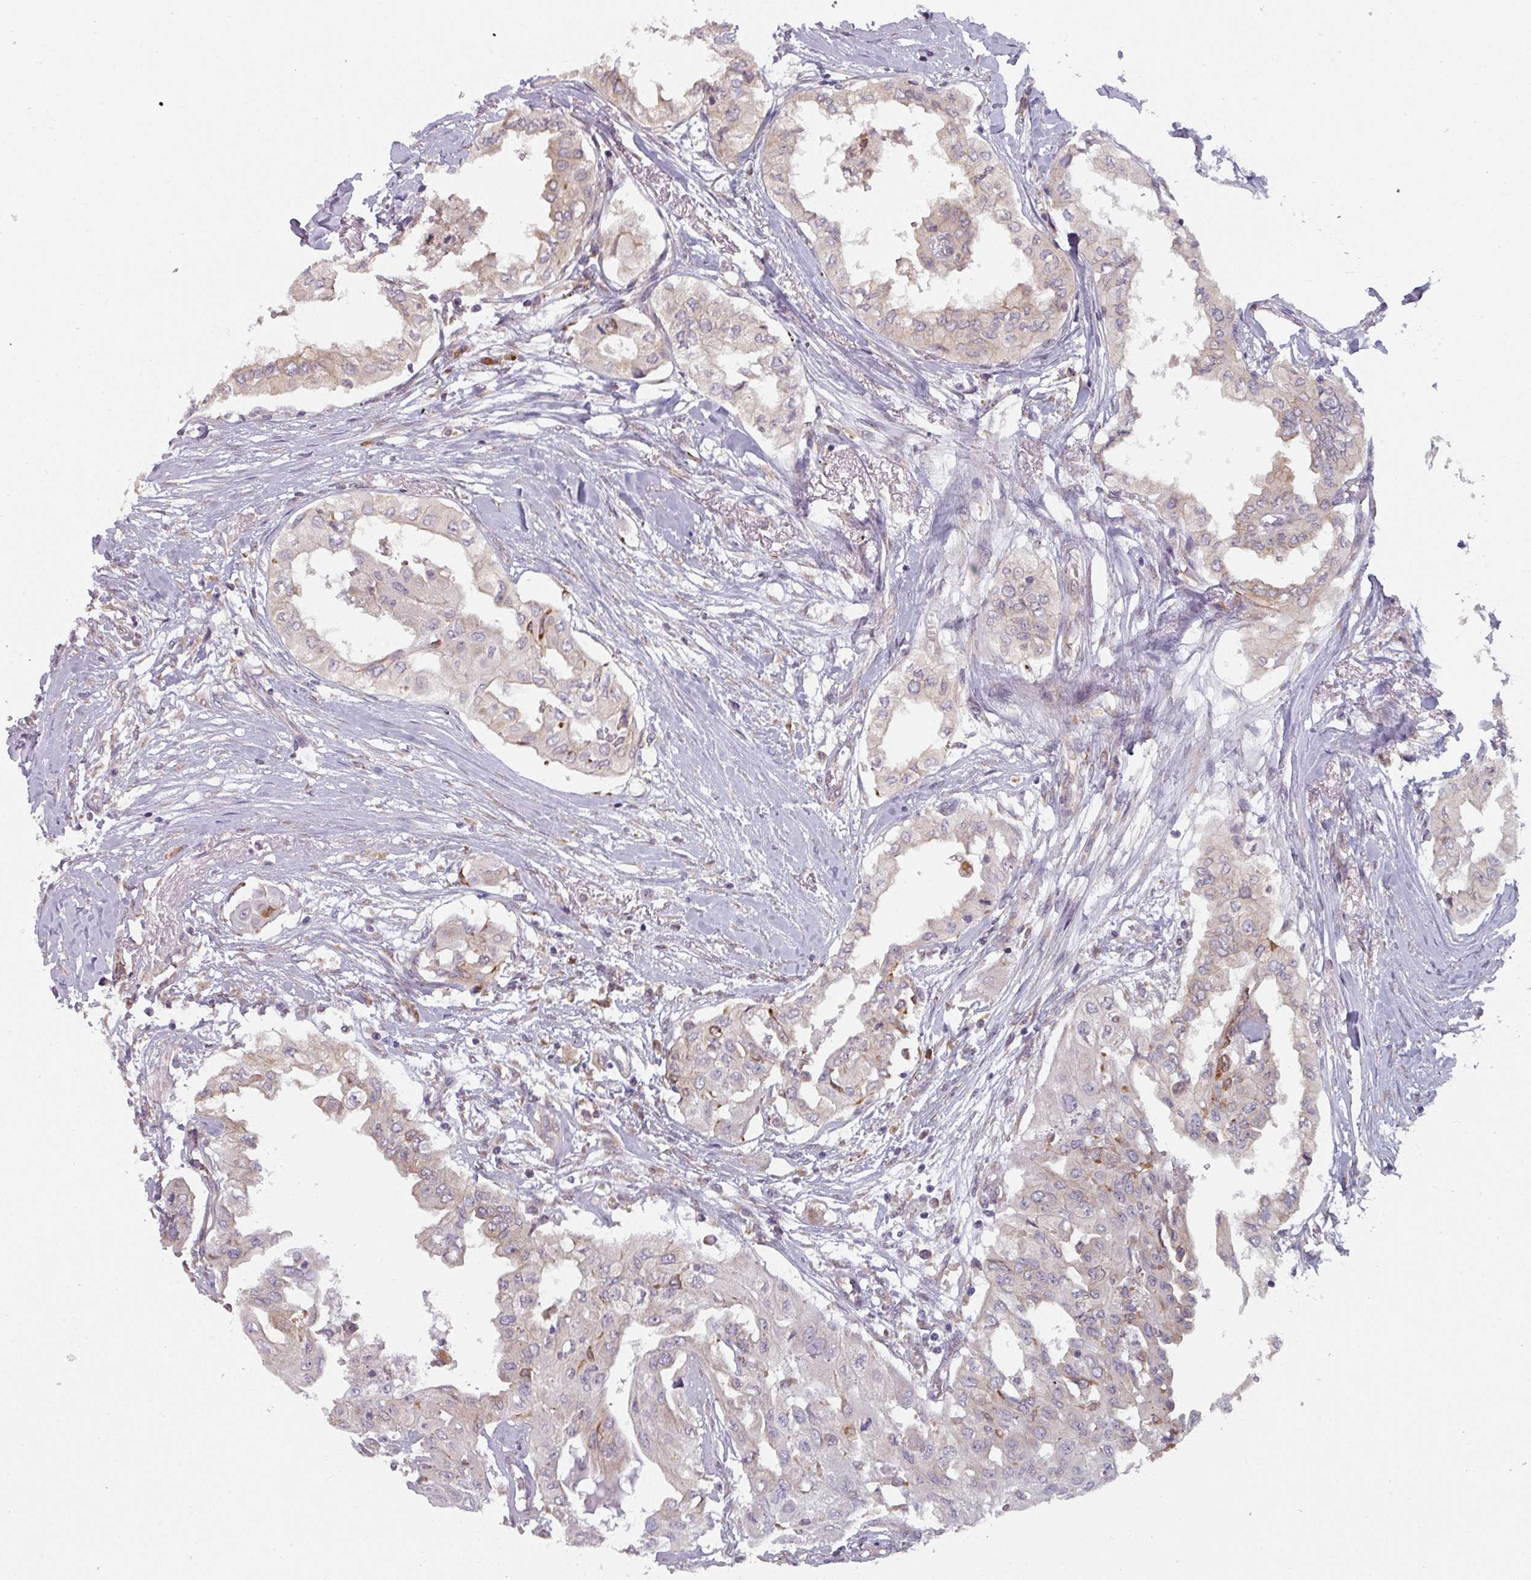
{"staining": {"intensity": "weak", "quantity": "<25%", "location": "cytoplasmic/membranous"}, "tissue": "thyroid cancer", "cell_type": "Tumor cells", "image_type": "cancer", "snomed": [{"axis": "morphology", "description": "Papillary adenocarcinoma, NOS"}, {"axis": "topography", "description": "Thyroid gland"}], "caption": "Photomicrograph shows no protein positivity in tumor cells of thyroid cancer tissue.", "gene": "TAPT1", "patient": {"sex": "female", "age": 59}}